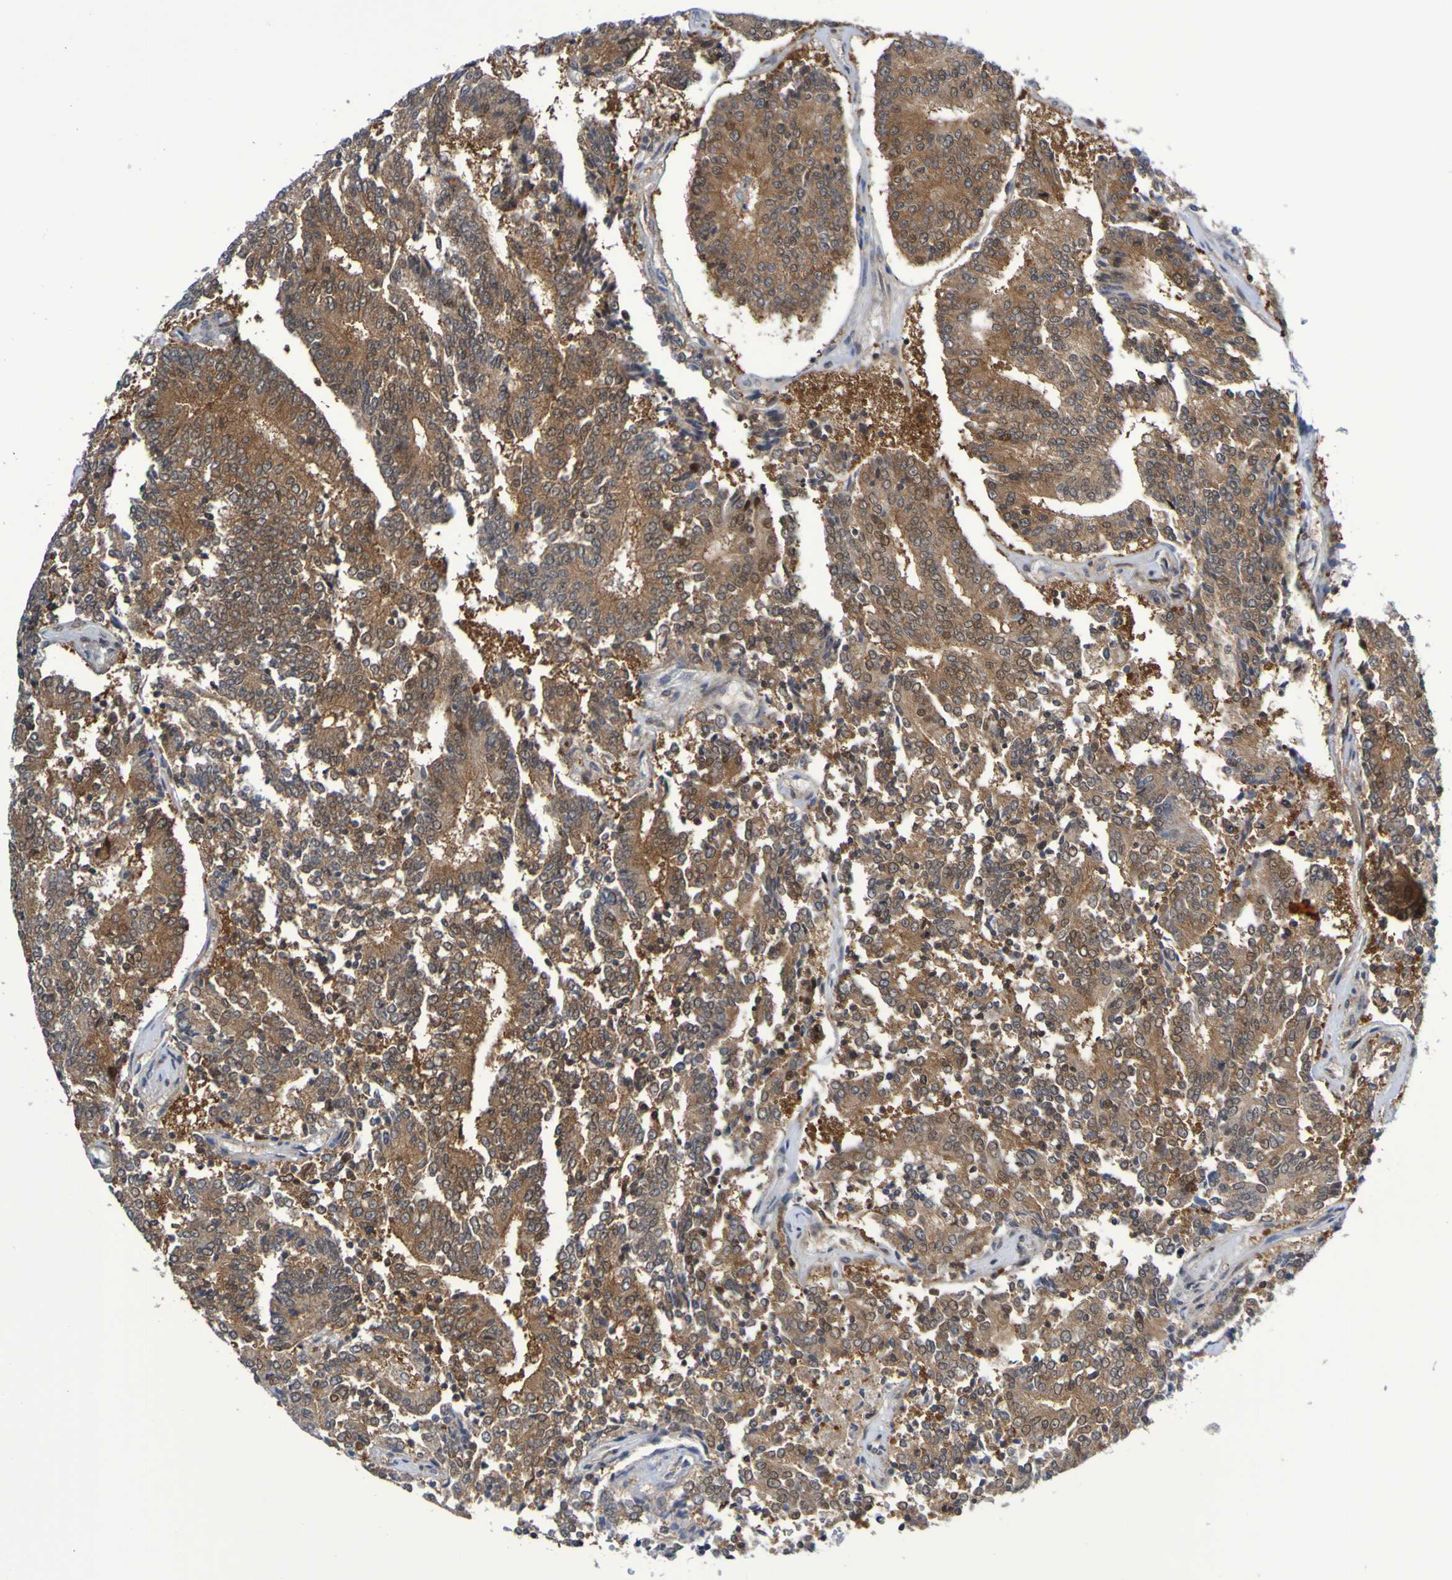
{"staining": {"intensity": "strong", "quantity": ">75%", "location": "cytoplasmic/membranous"}, "tissue": "prostate cancer", "cell_type": "Tumor cells", "image_type": "cancer", "snomed": [{"axis": "morphology", "description": "Normal tissue, NOS"}, {"axis": "morphology", "description": "Adenocarcinoma, High grade"}, {"axis": "topography", "description": "Prostate"}, {"axis": "topography", "description": "Seminal veicle"}], "caption": "Immunohistochemical staining of human prostate cancer demonstrates strong cytoplasmic/membranous protein positivity in approximately >75% of tumor cells. (IHC, brightfield microscopy, high magnification).", "gene": "ATIC", "patient": {"sex": "male", "age": 55}}